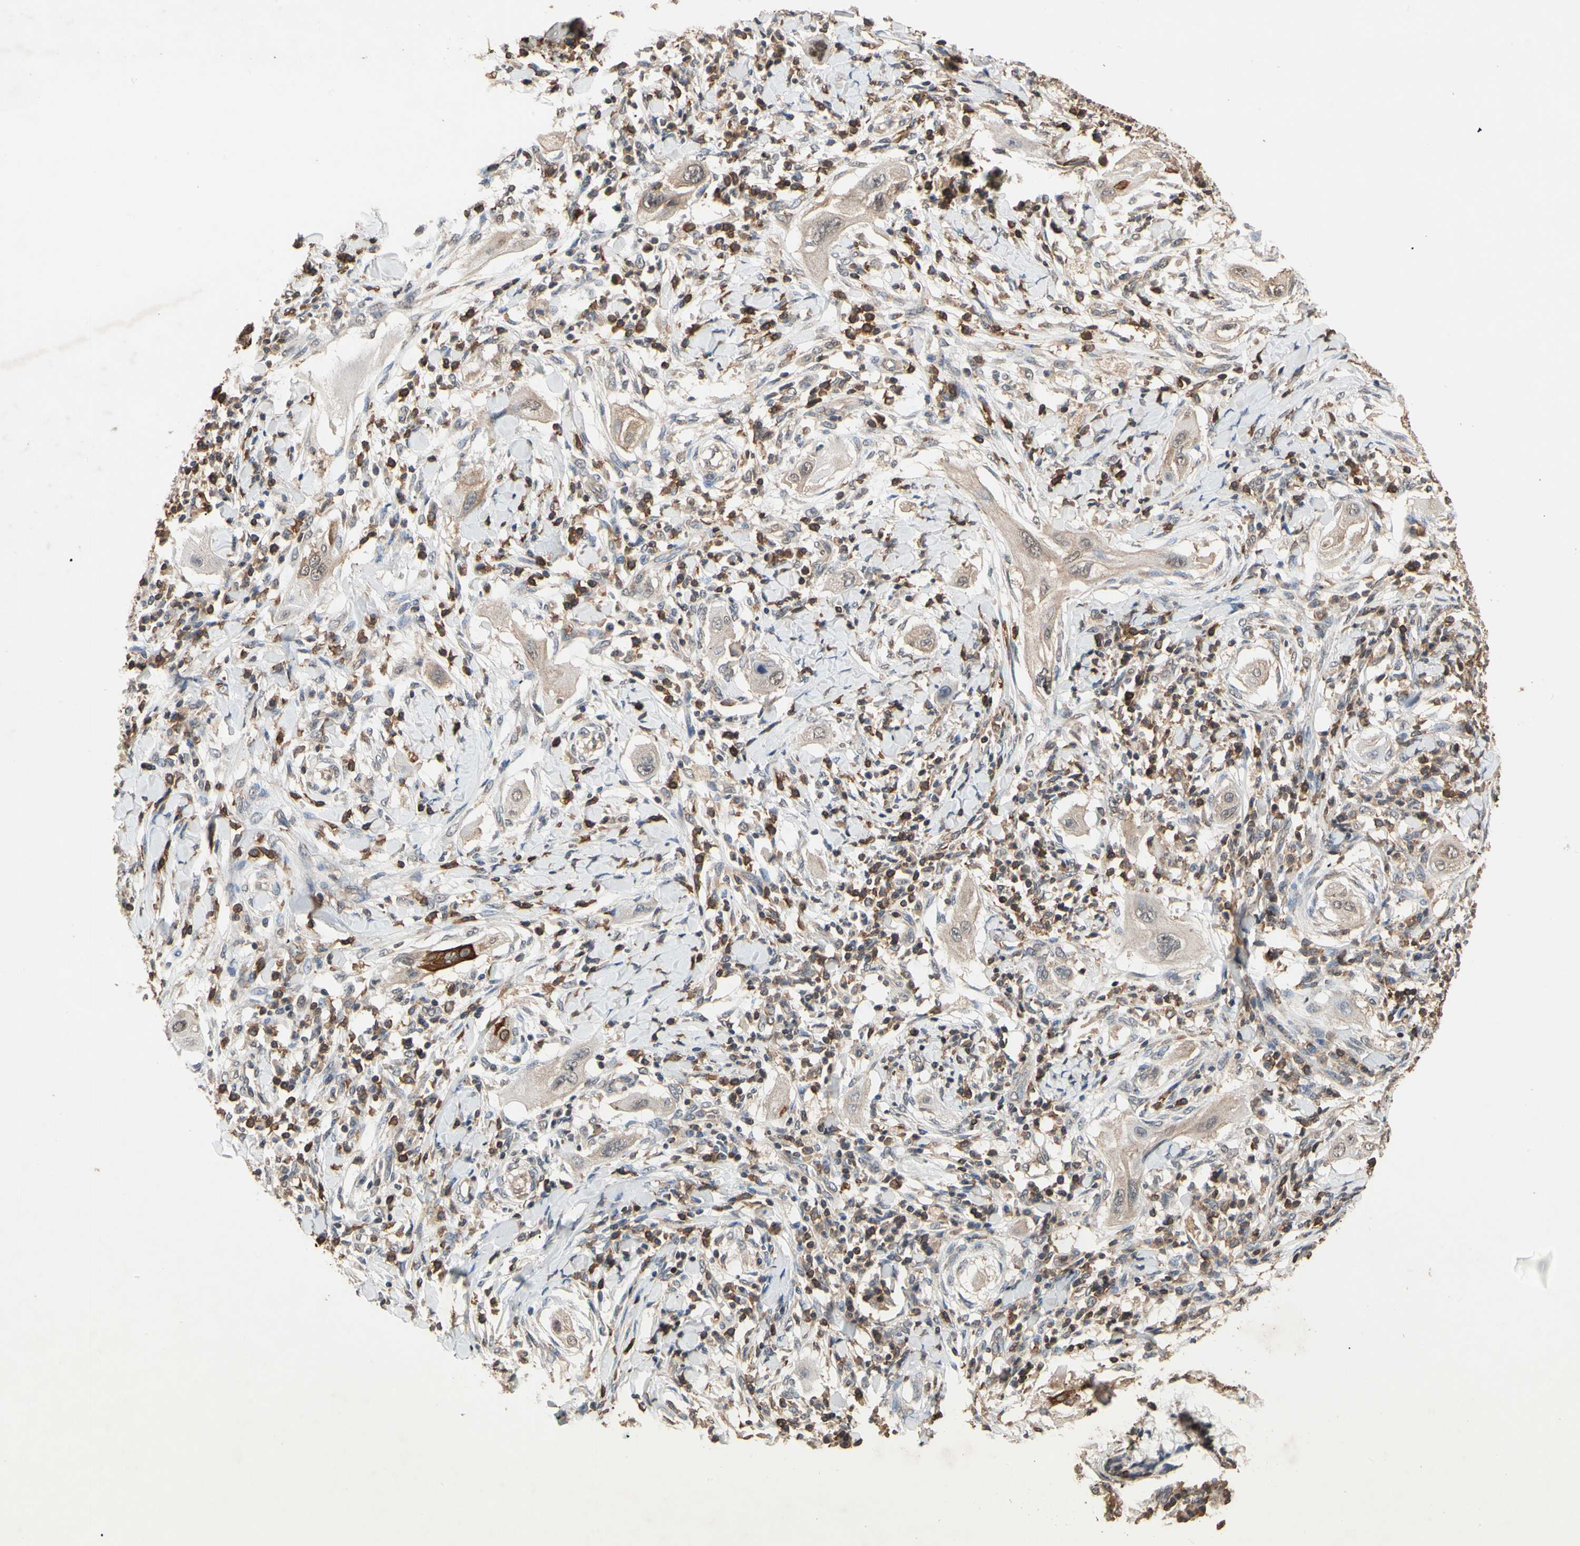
{"staining": {"intensity": "weak", "quantity": "25%-75%", "location": "cytoplasmic/membranous"}, "tissue": "lung cancer", "cell_type": "Tumor cells", "image_type": "cancer", "snomed": [{"axis": "morphology", "description": "Squamous cell carcinoma, NOS"}, {"axis": "topography", "description": "Lung"}], "caption": "Weak cytoplasmic/membranous expression is seen in about 25%-75% of tumor cells in lung cancer.", "gene": "MAP3K10", "patient": {"sex": "female", "age": 47}}